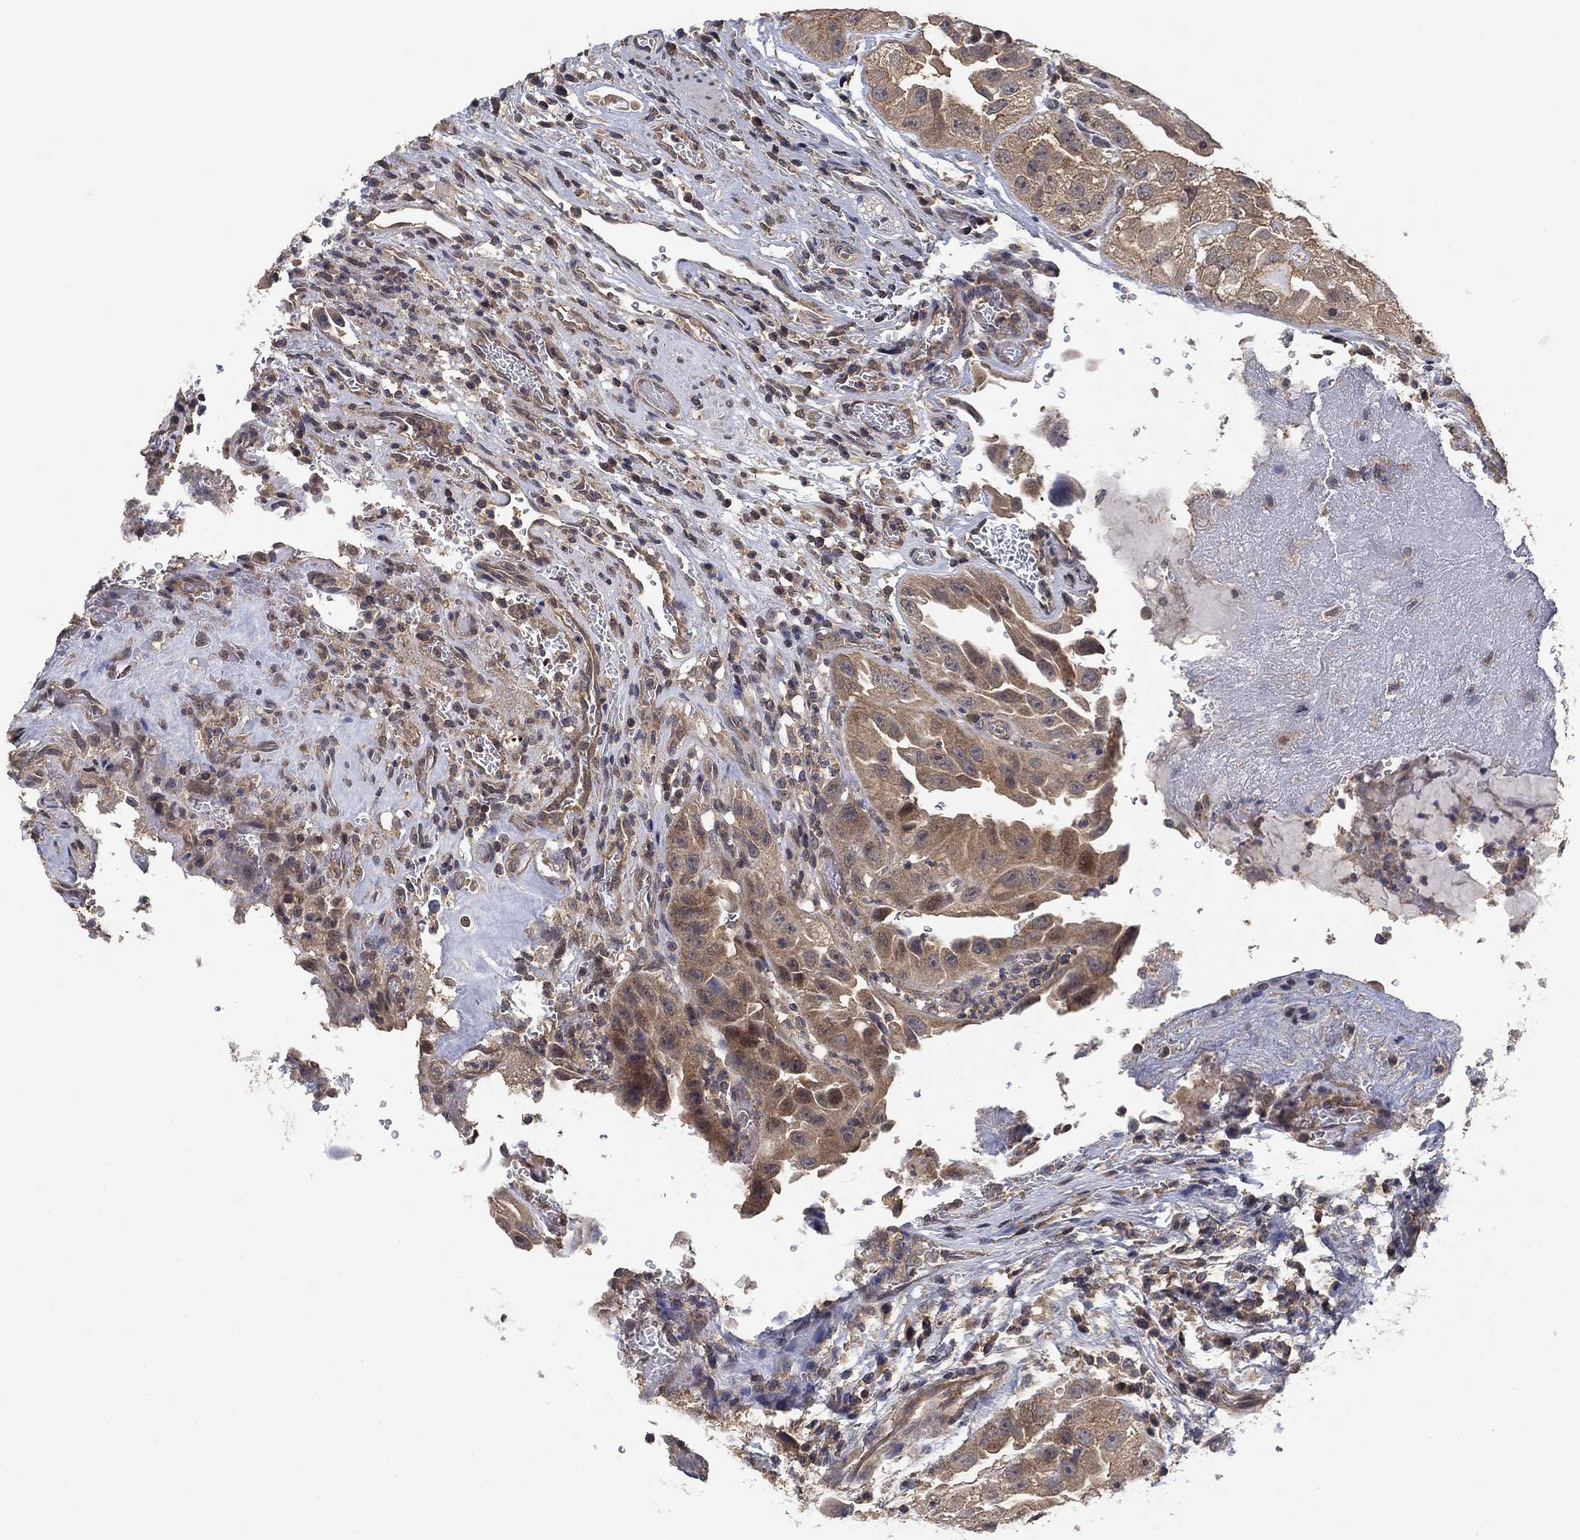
{"staining": {"intensity": "moderate", "quantity": "<25%", "location": "cytoplasmic/membranous"}, "tissue": "urothelial cancer", "cell_type": "Tumor cells", "image_type": "cancer", "snomed": [{"axis": "morphology", "description": "Urothelial carcinoma, High grade"}, {"axis": "topography", "description": "Urinary bladder"}], "caption": "DAB immunohistochemical staining of urothelial carcinoma (high-grade) shows moderate cytoplasmic/membranous protein staining in about <25% of tumor cells.", "gene": "CCDC43", "patient": {"sex": "female", "age": 41}}